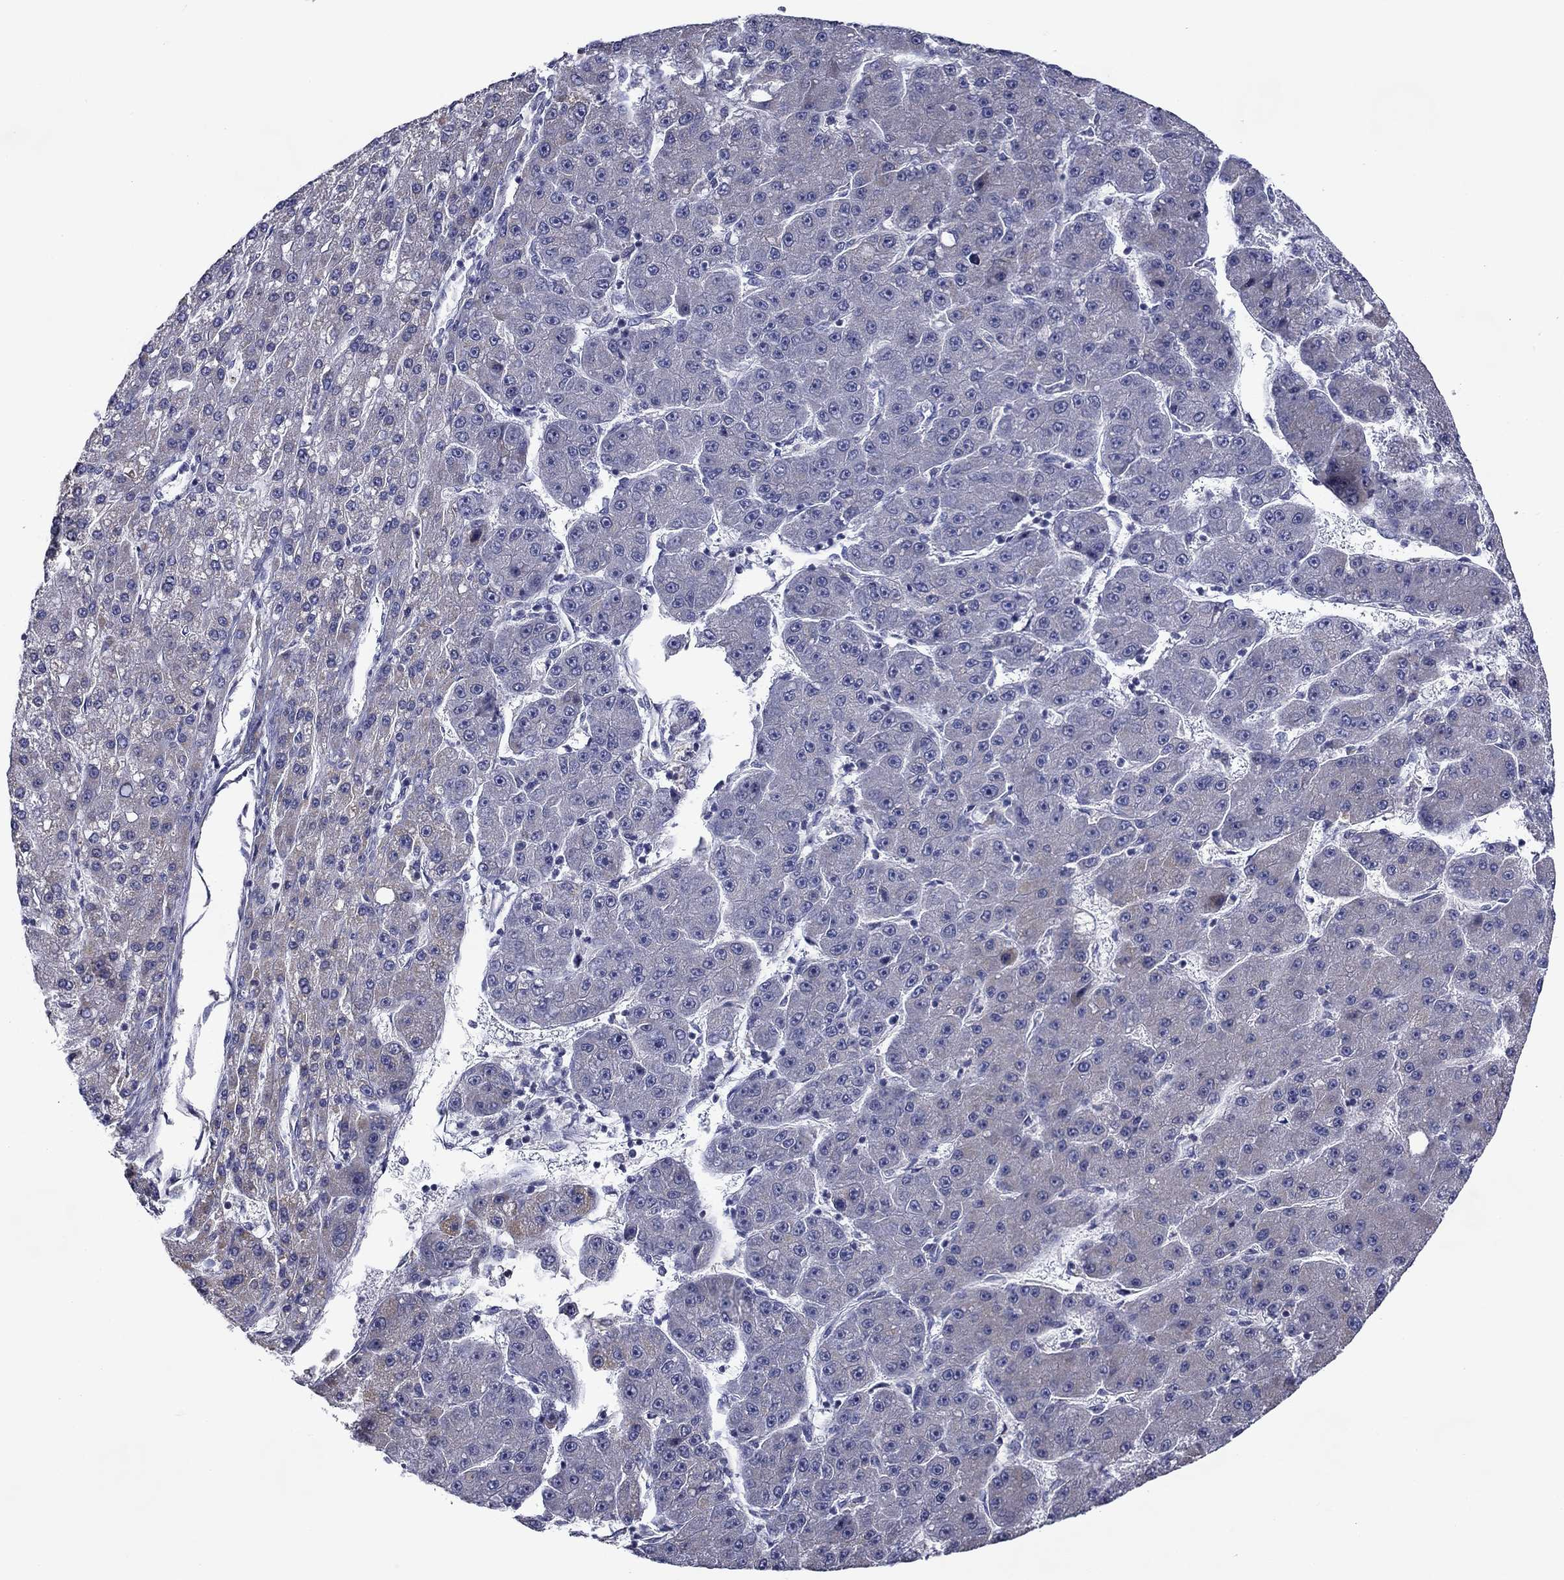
{"staining": {"intensity": "negative", "quantity": "none", "location": "none"}, "tissue": "liver cancer", "cell_type": "Tumor cells", "image_type": "cancer", "snomed": [{"axis": "morphology", "description": "Carcinoma, Hepatocellular, NOS"}, {"axis": "topography", "description": "Liver"}], "caption": "Immunohistochemistry image of neoplastic tissue: liver cancer (hepatocellular carcinoma) stained with DAB (3,3'-diaminobenzidine) exhibits no significant protein expression in tumor cells.", "gene": "SPATA7", "patient": {"sex": "male", "age": 67}}